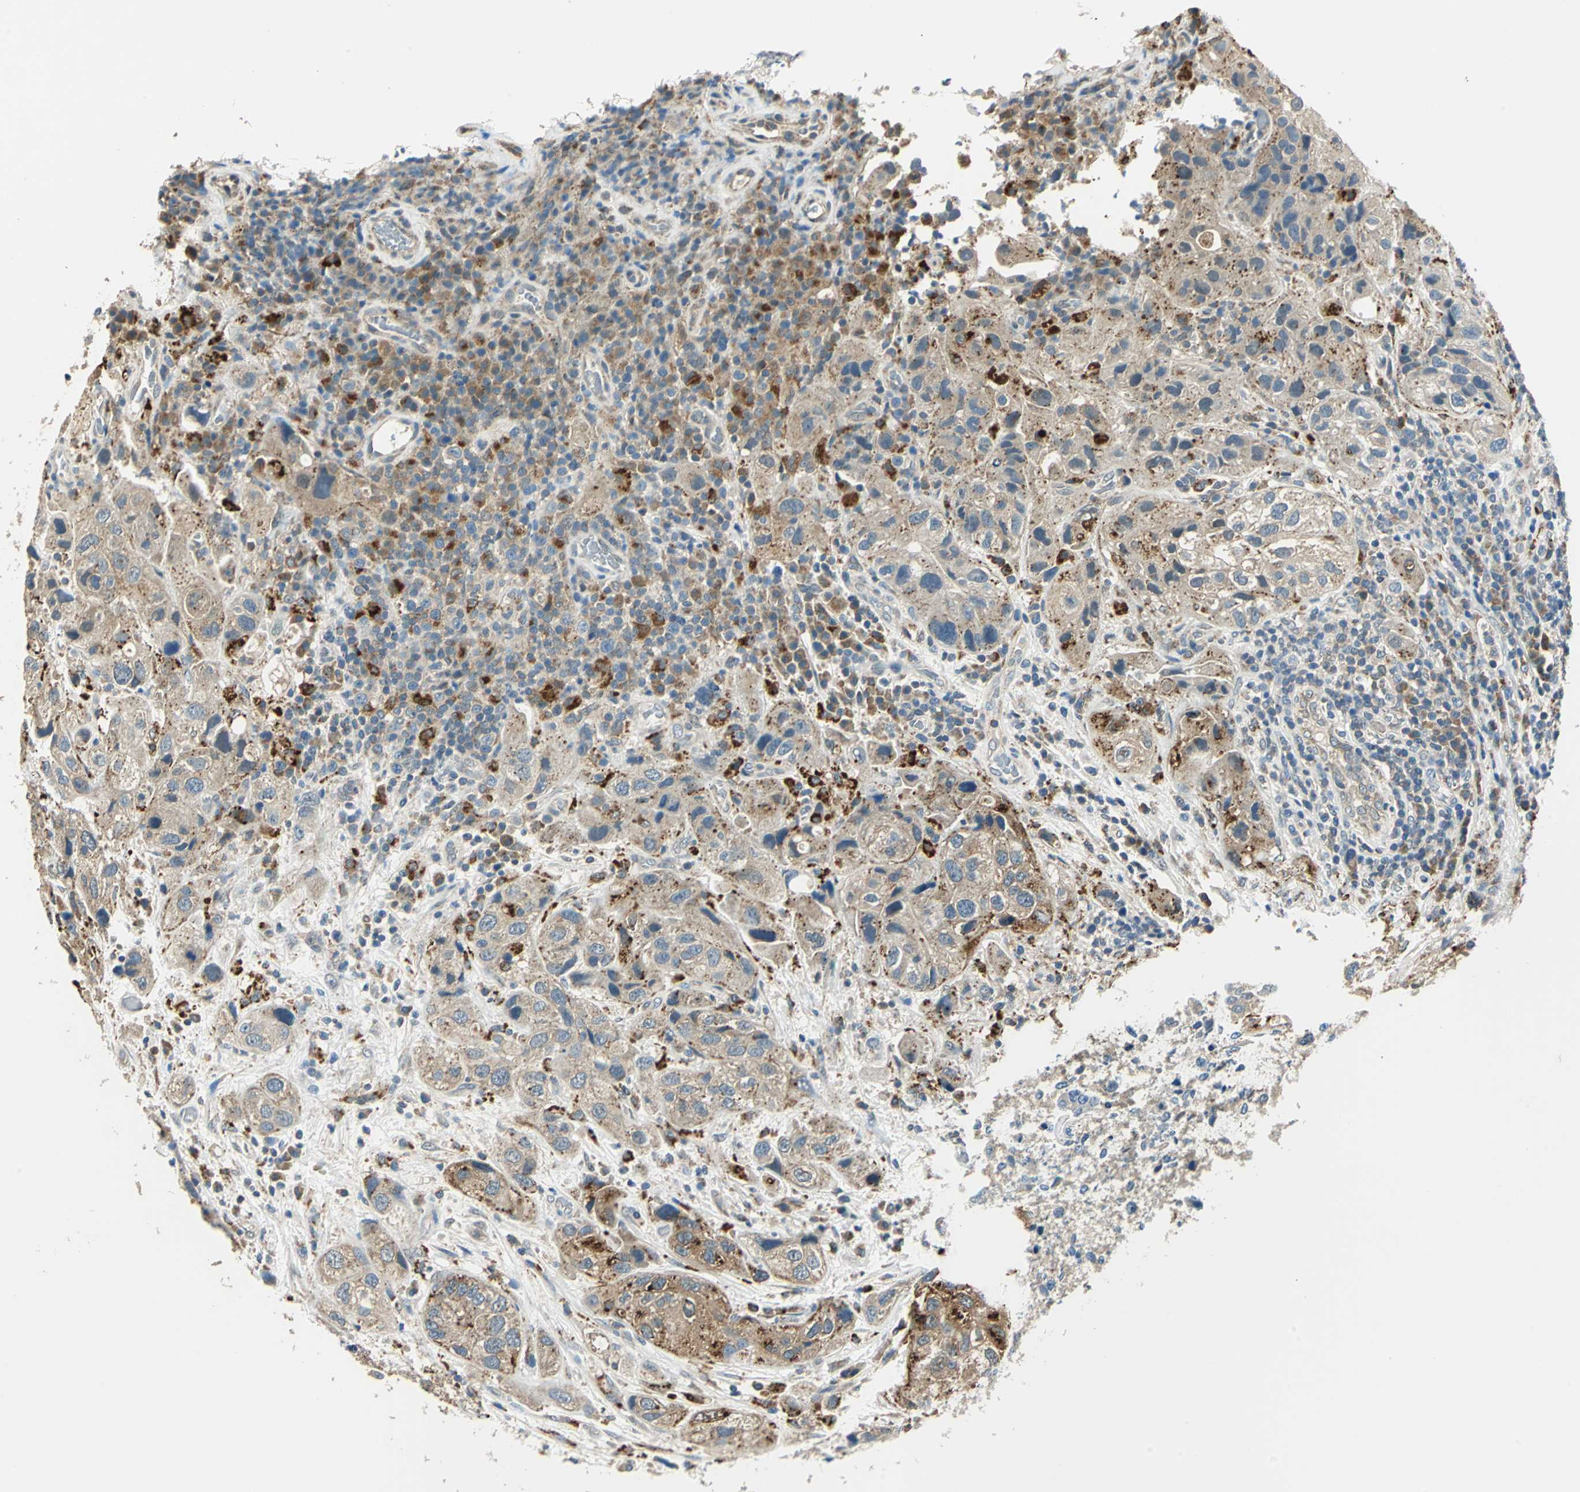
{"staining": {"intensity": "weak", "quantity": ">75%", "location": "cytoplasmic/membranous"}, "tissue": "urothelial cancer", "cell_type": "Tumor cells", "image_type": "cancer", "snomed": [{"axis": "morphology", "description": "Urothelial carcinoma, High grade"}, {"axis": "topography", "description": "Urinary bladder"}], "caption": "This photomicrograph reveals urothelial cancer stained with IHC to label a protein in brown. The cytoplasmic/membranous of tumor cells show weak positivity for the protein. Nuclei are counter-stained blue.", "gene": "NIT1", "patient": {"sex": "female", "age": 64}}